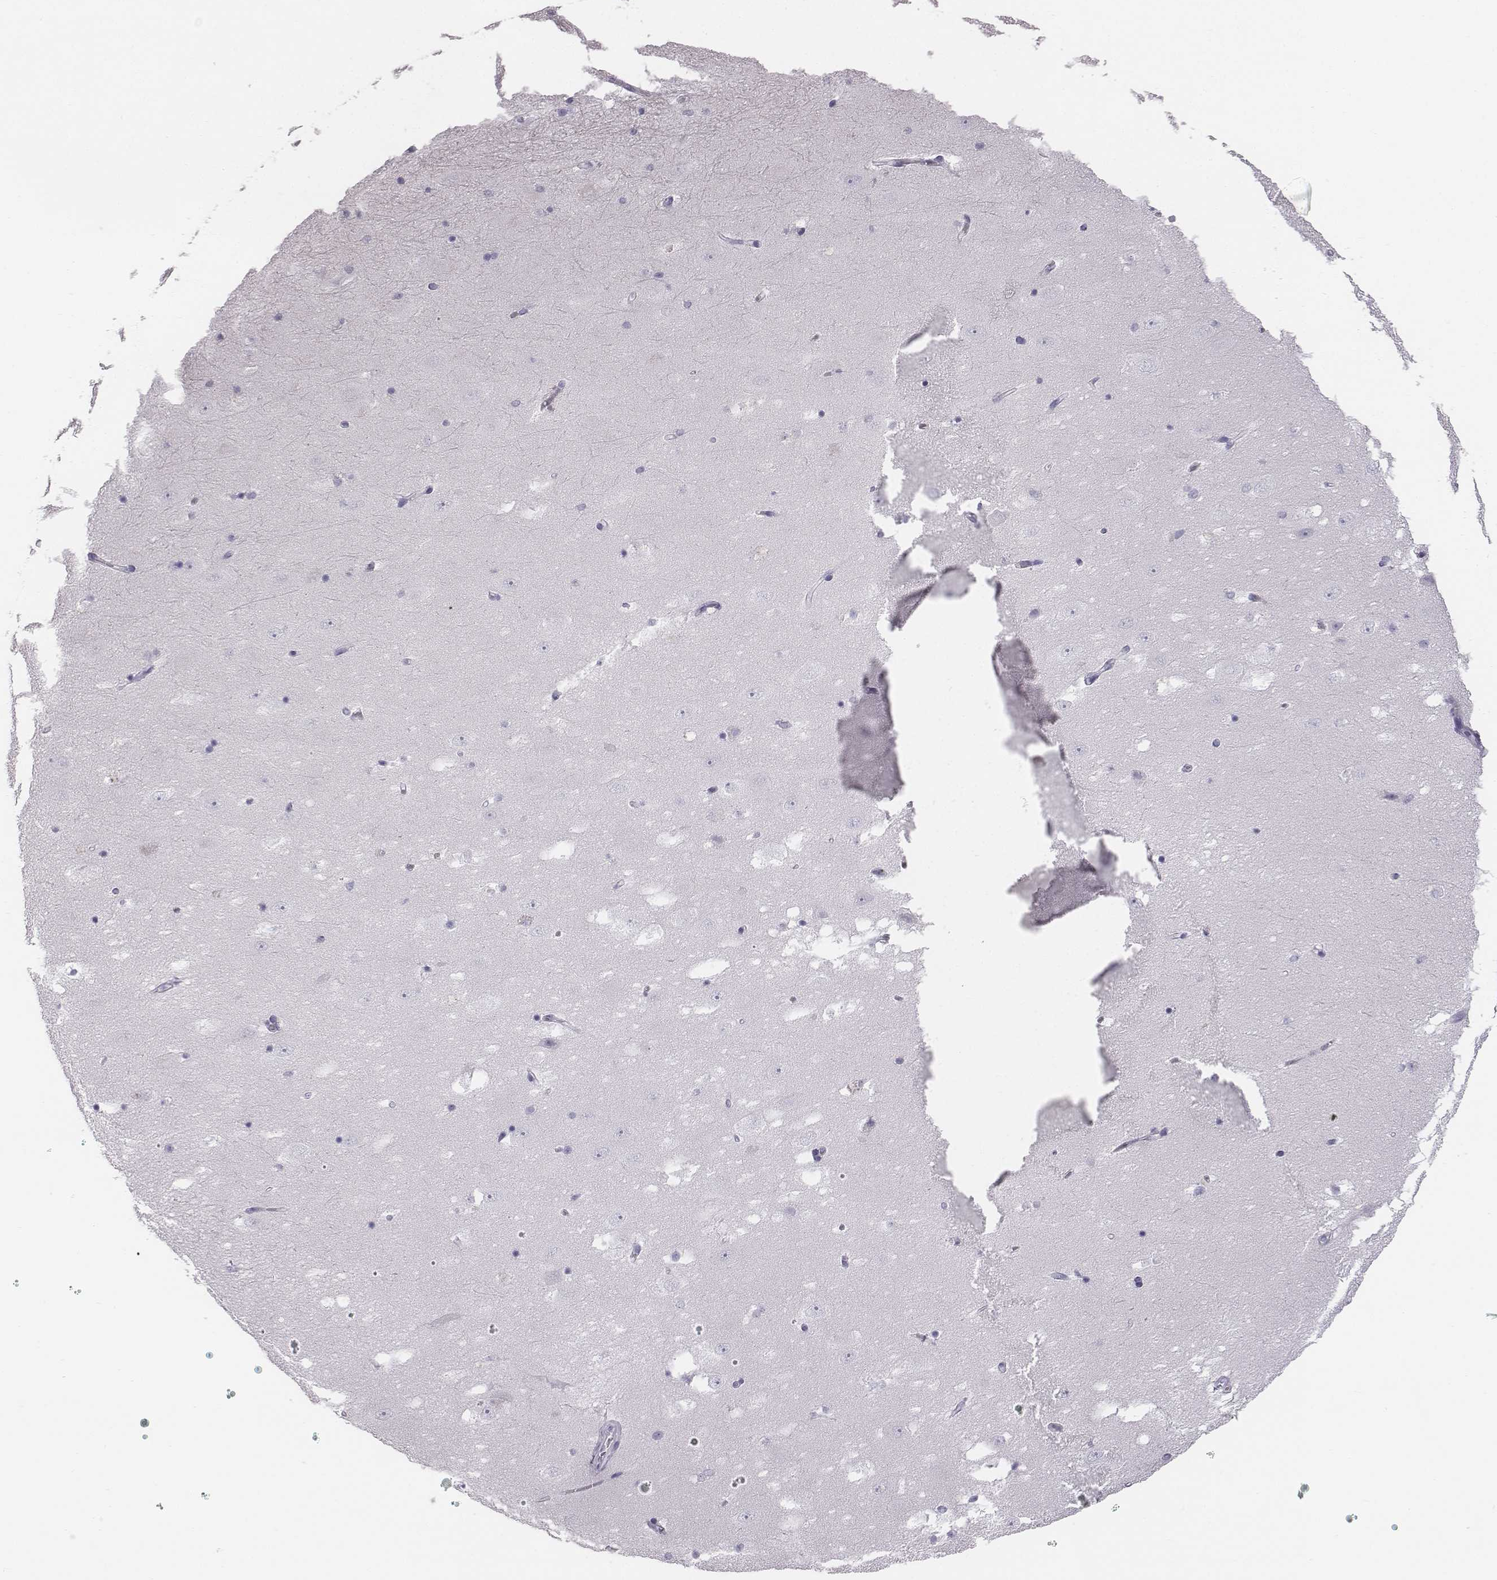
{"staining": {"intensity": "negative", "quantity": "none", "location": "none"}, "tissue": "hippocampus", "cell_type": "Glial cells", "image_type": "normal", "snomed": [{"axis": "morphology", "description": "Normal tissue, NOS"}, {"axis": "topography", "description": "Hippocampus"}], "caption": "This histopathology image is of normal hippocampus stained with IHC to label a protein in brown with the nuclei are counter-stained blue. There is no expression in glial cells.", "gene": "HBZ", "patient": {"sex": "male", "age": 58}}